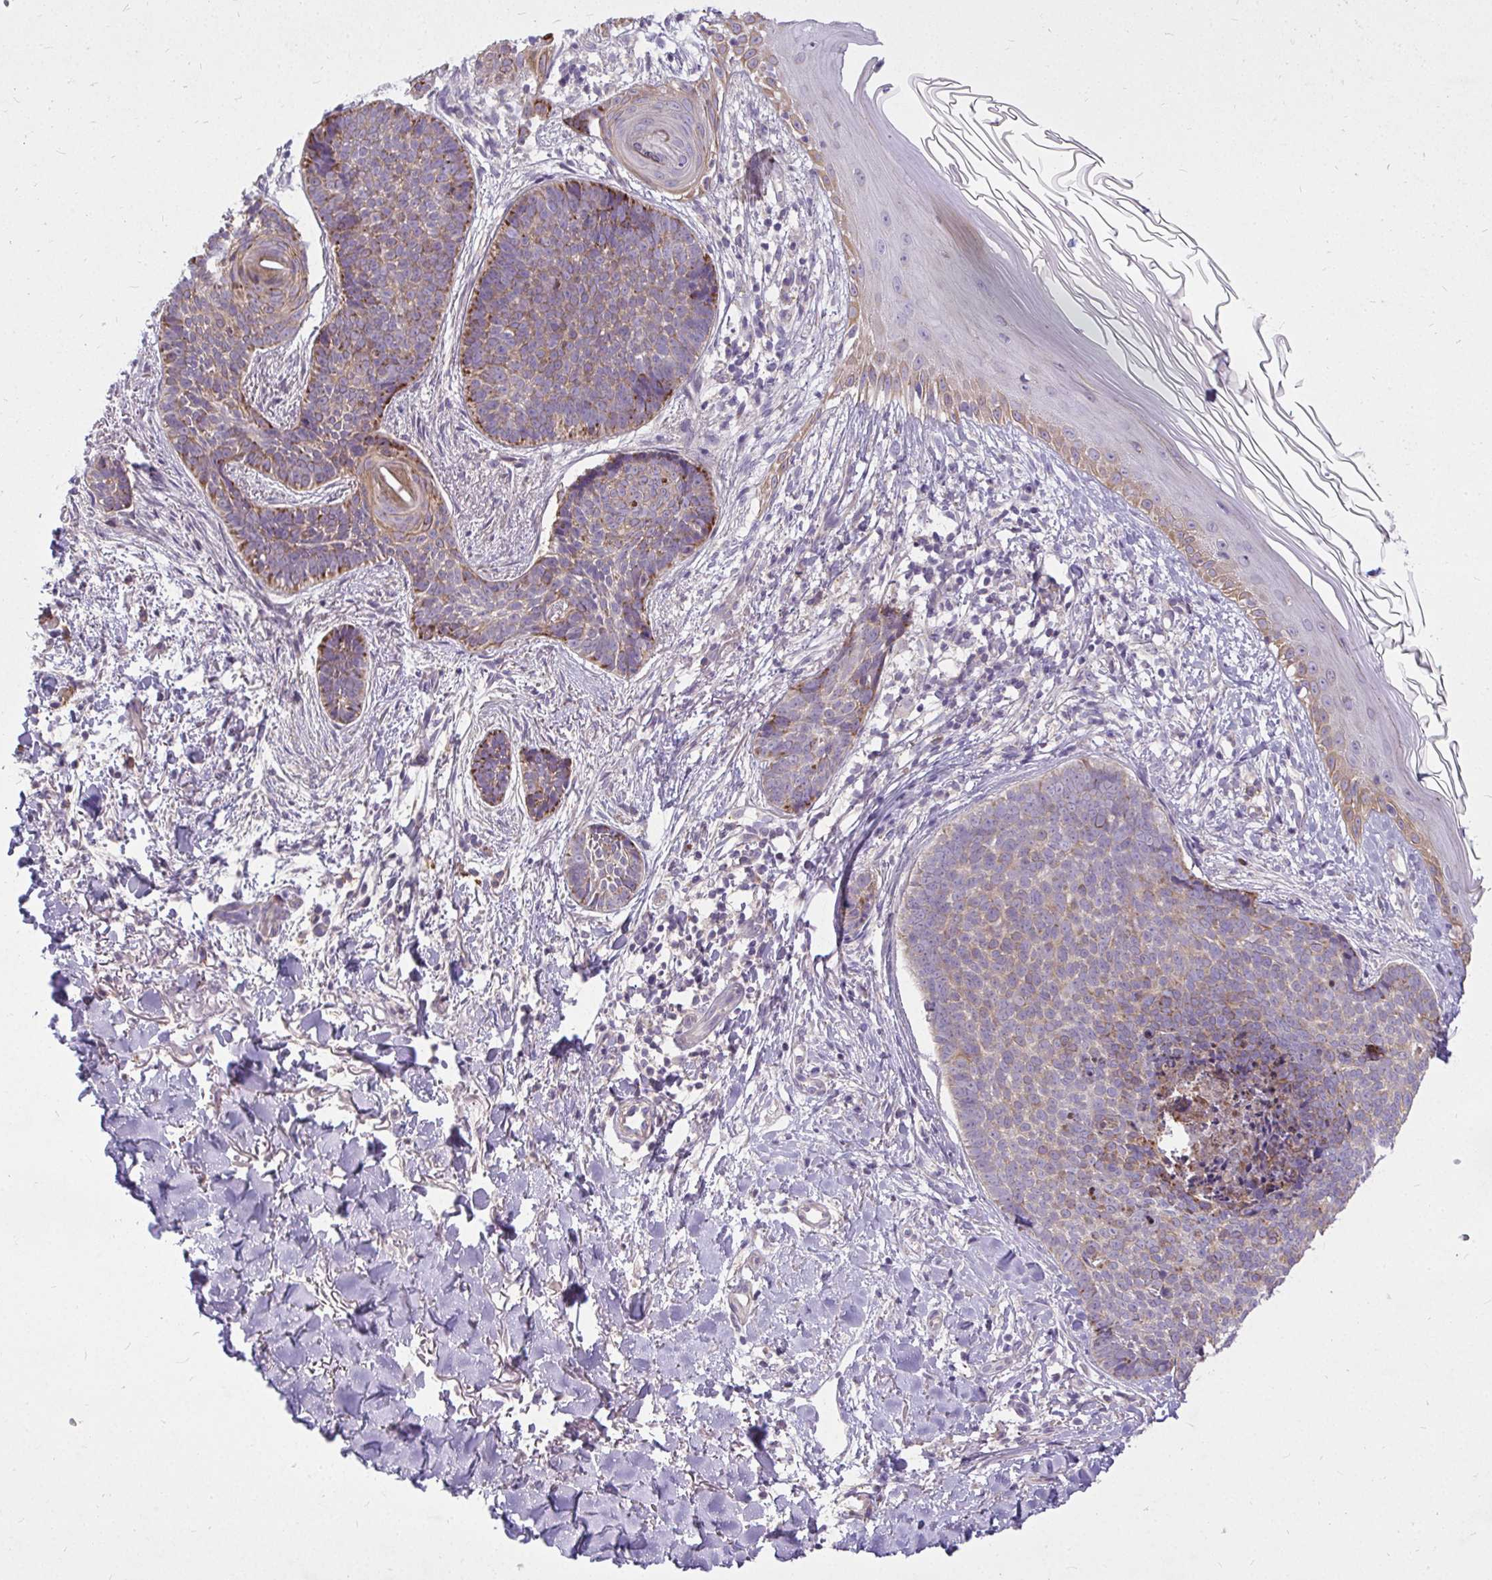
{"staining": {"intensity": "moderate", "quantity": ">75%", "location": "cytoplasmic/membranous"}, "tissue": "skin cancer", "cell_type": "Tumor cells", "image_type": "cancer", "snomed": [{"axis": "morphology", "description": "Basal cell carcinoma"}, {"axis": "topography", "description": "Skin"}, {"axis": "topography", "description": "Skin of back"}], "caption": "Brown immunohistochemical staining in human skin basal cell carcinoma demonstrates moderate cytoplasmic/membranous positivity in approximately >75% of tumor cells.", "gene": "STRIP1", "patient": {"sex": "male", "age": 81}}